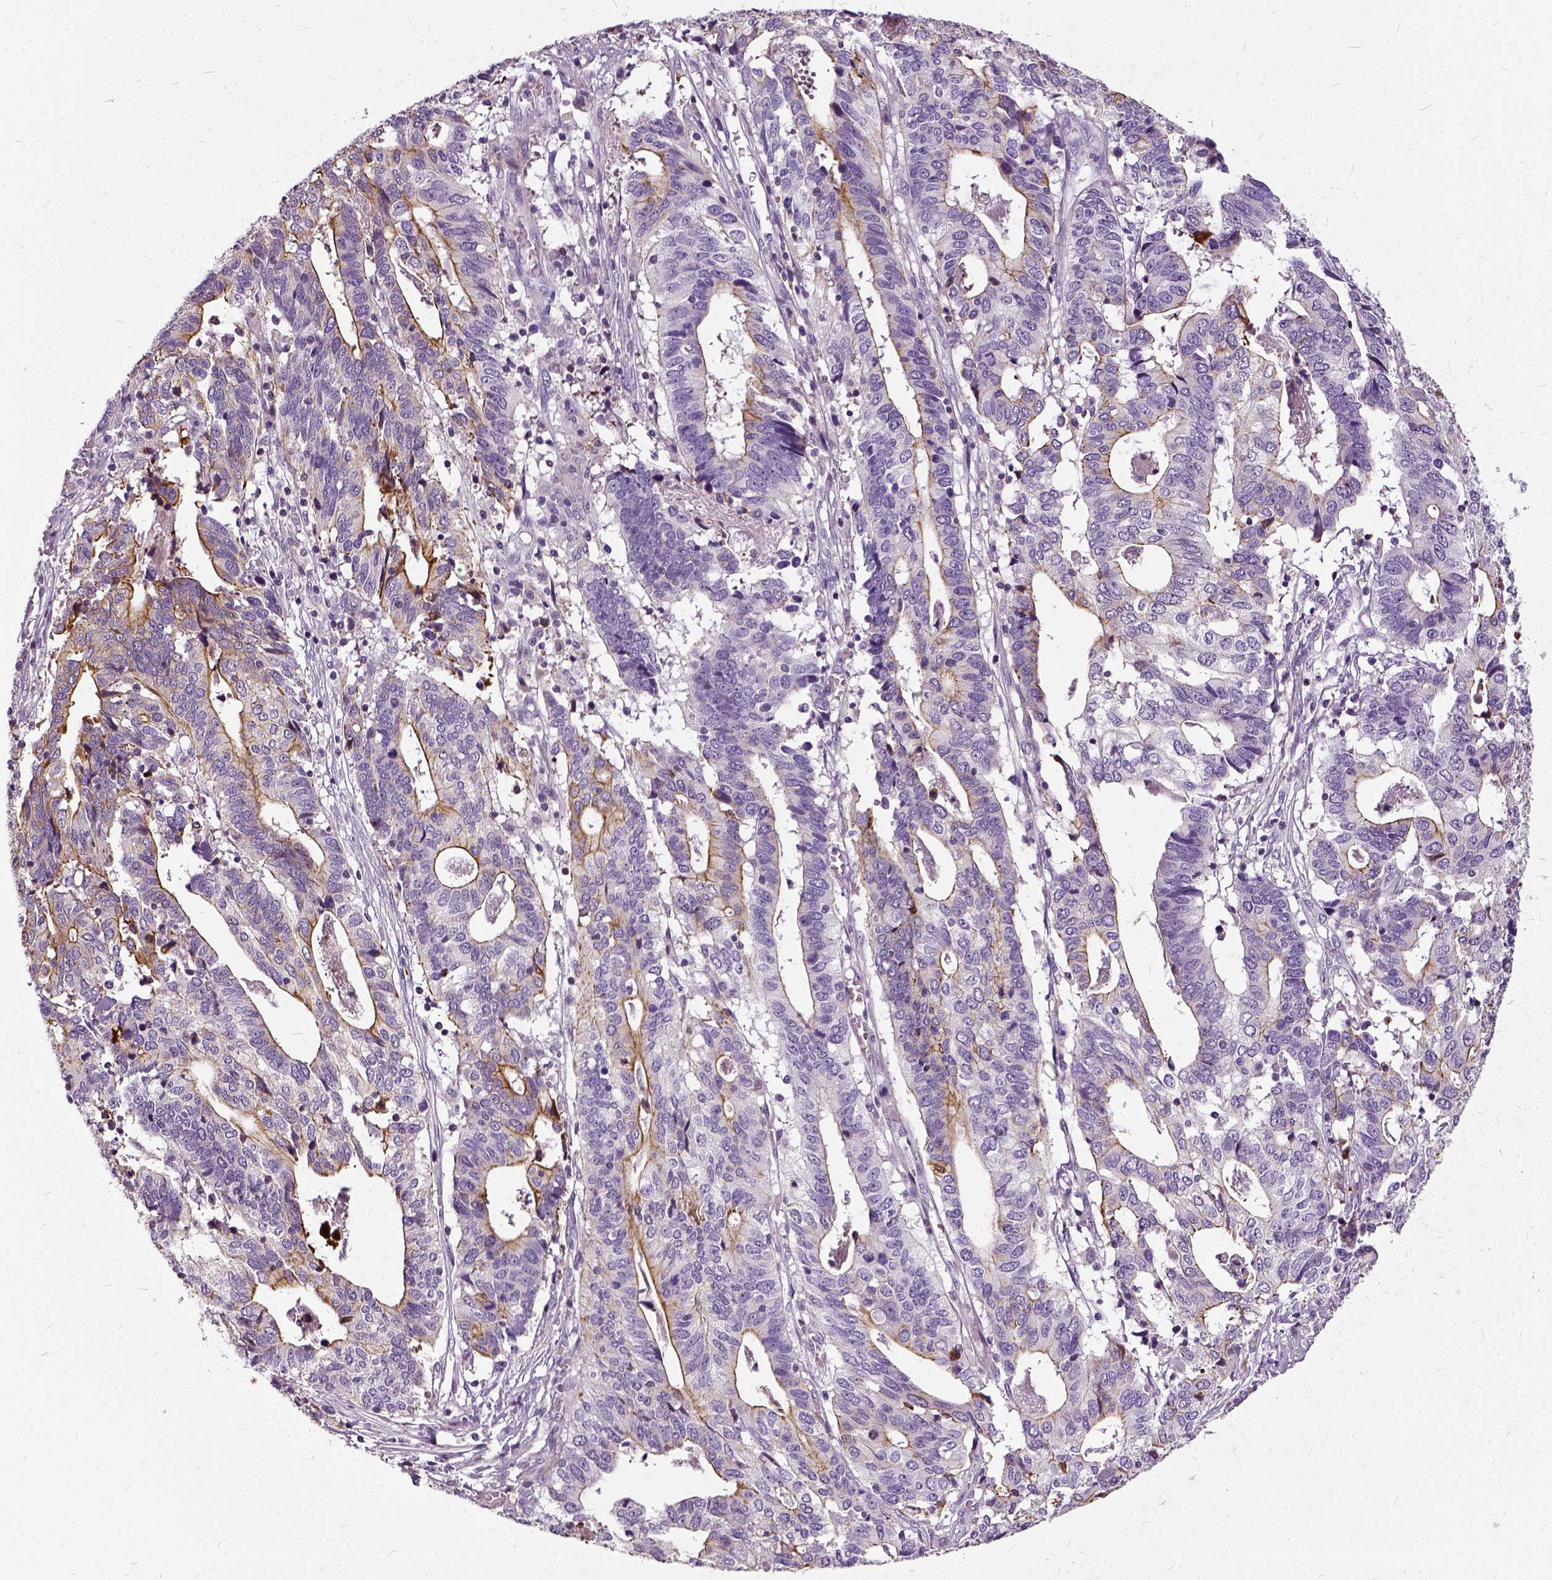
{"staining": {"intensity": "moderate", "quantity": "25%-75%", "location": "cytoplasmic/membranous"}, "tissue": "stomach cancer", "cell_type": "Tumor cells", "image_type": "cancer", "snomed": [{"axis": "morphology", "description": "Adenocarcinoma, NOS"}, {"axis": "topography", "description": "Stomach, upper"}], "caption": "Tumor cells exhibit medium levels of moderate cytoplasmic/membranous staining in approximately 25%-75% of cells in stomach adenocarcinoma.", "gene": "ILRUN", "patient": {"sex": "female", "age": 67}}